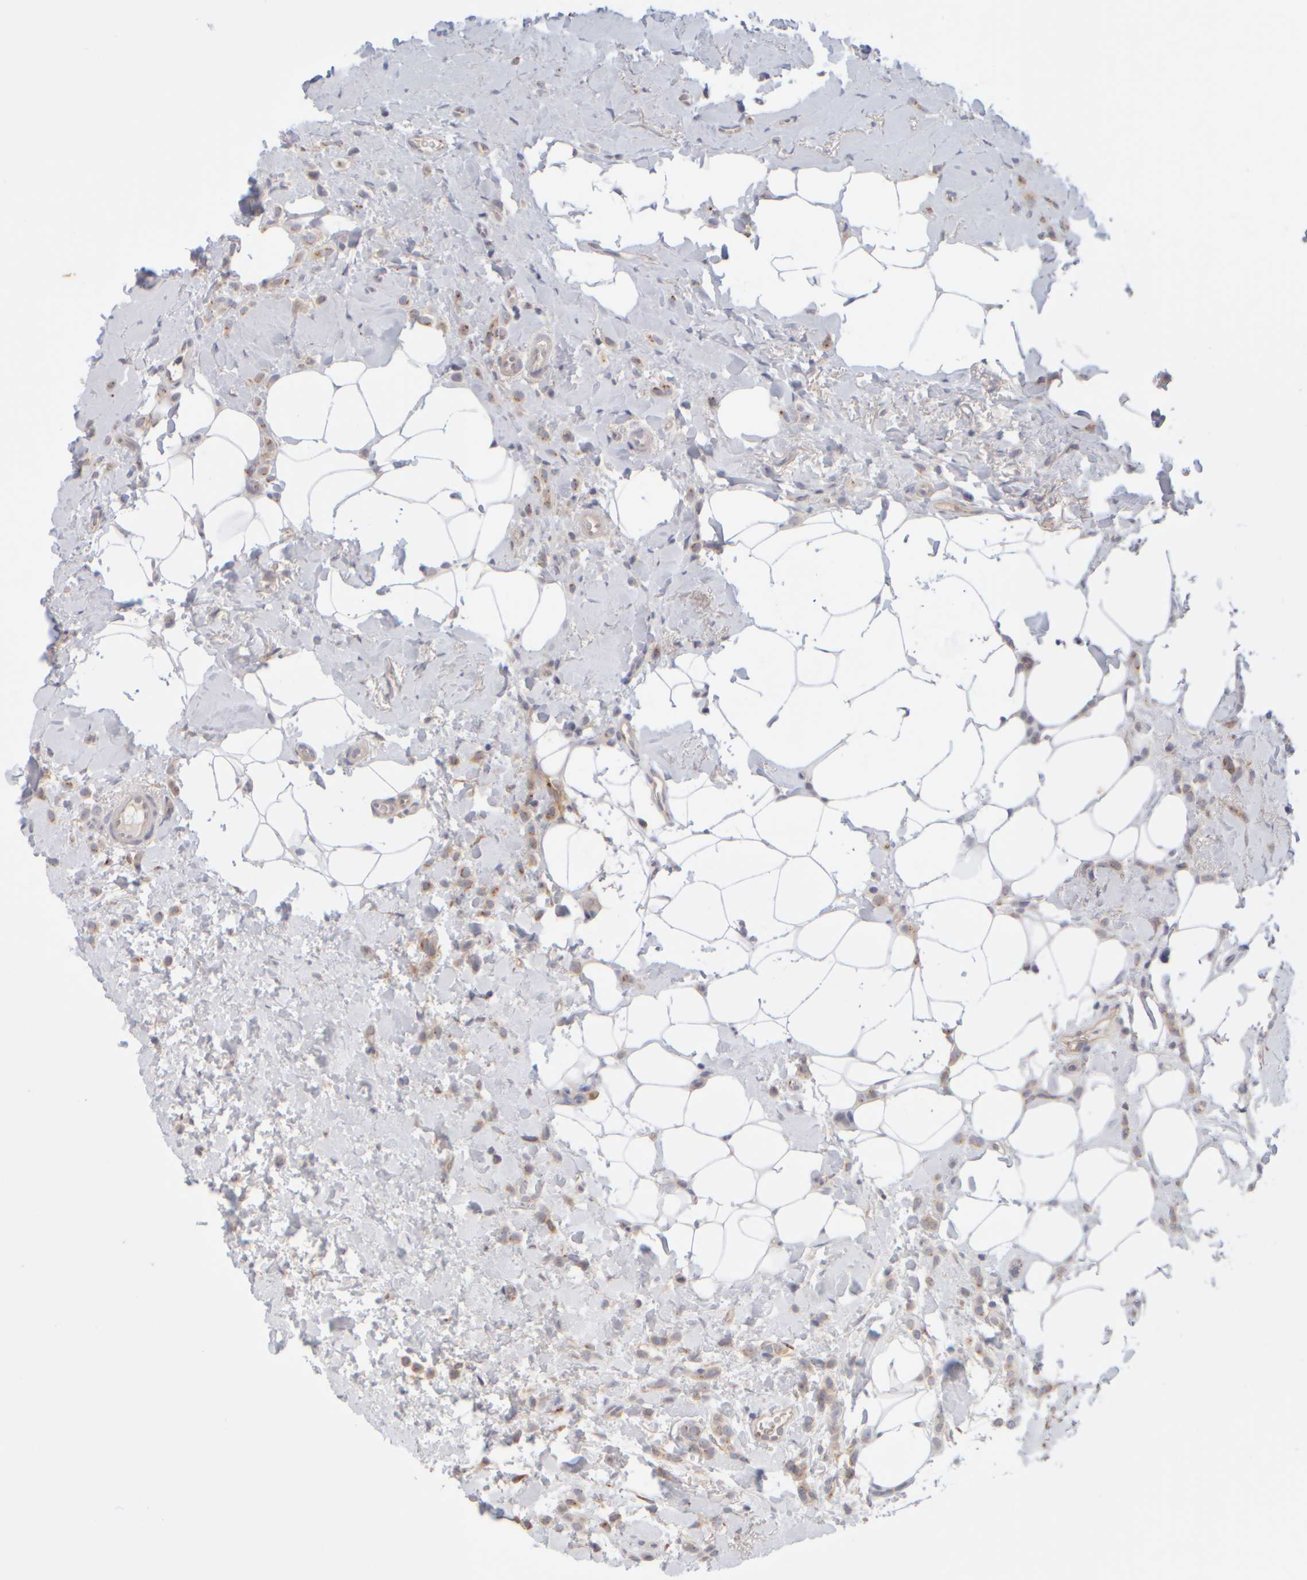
{"staining": {"intensity": "weak", "quantity": ">75%", "location": "cytoplasmic/membranous"}, "tissue": "breast cancer", "cell_type": "Tumor cells", "image_type": "cancer", "snomed": [{"axis": "morphology", "description": "Normal tissue, NOS"}, {"axis": "morphology", "description": "Lobular carcinoma"}, {"axis": "topography", "description": "Breast"}], "caption": "Weak cytoplasmic/membranous protein expression is seen in about >75% of tumor cells in breast lobular carcinoma.", "gene": "GOPC", "patient": {"sex": "female", "age": 50}}